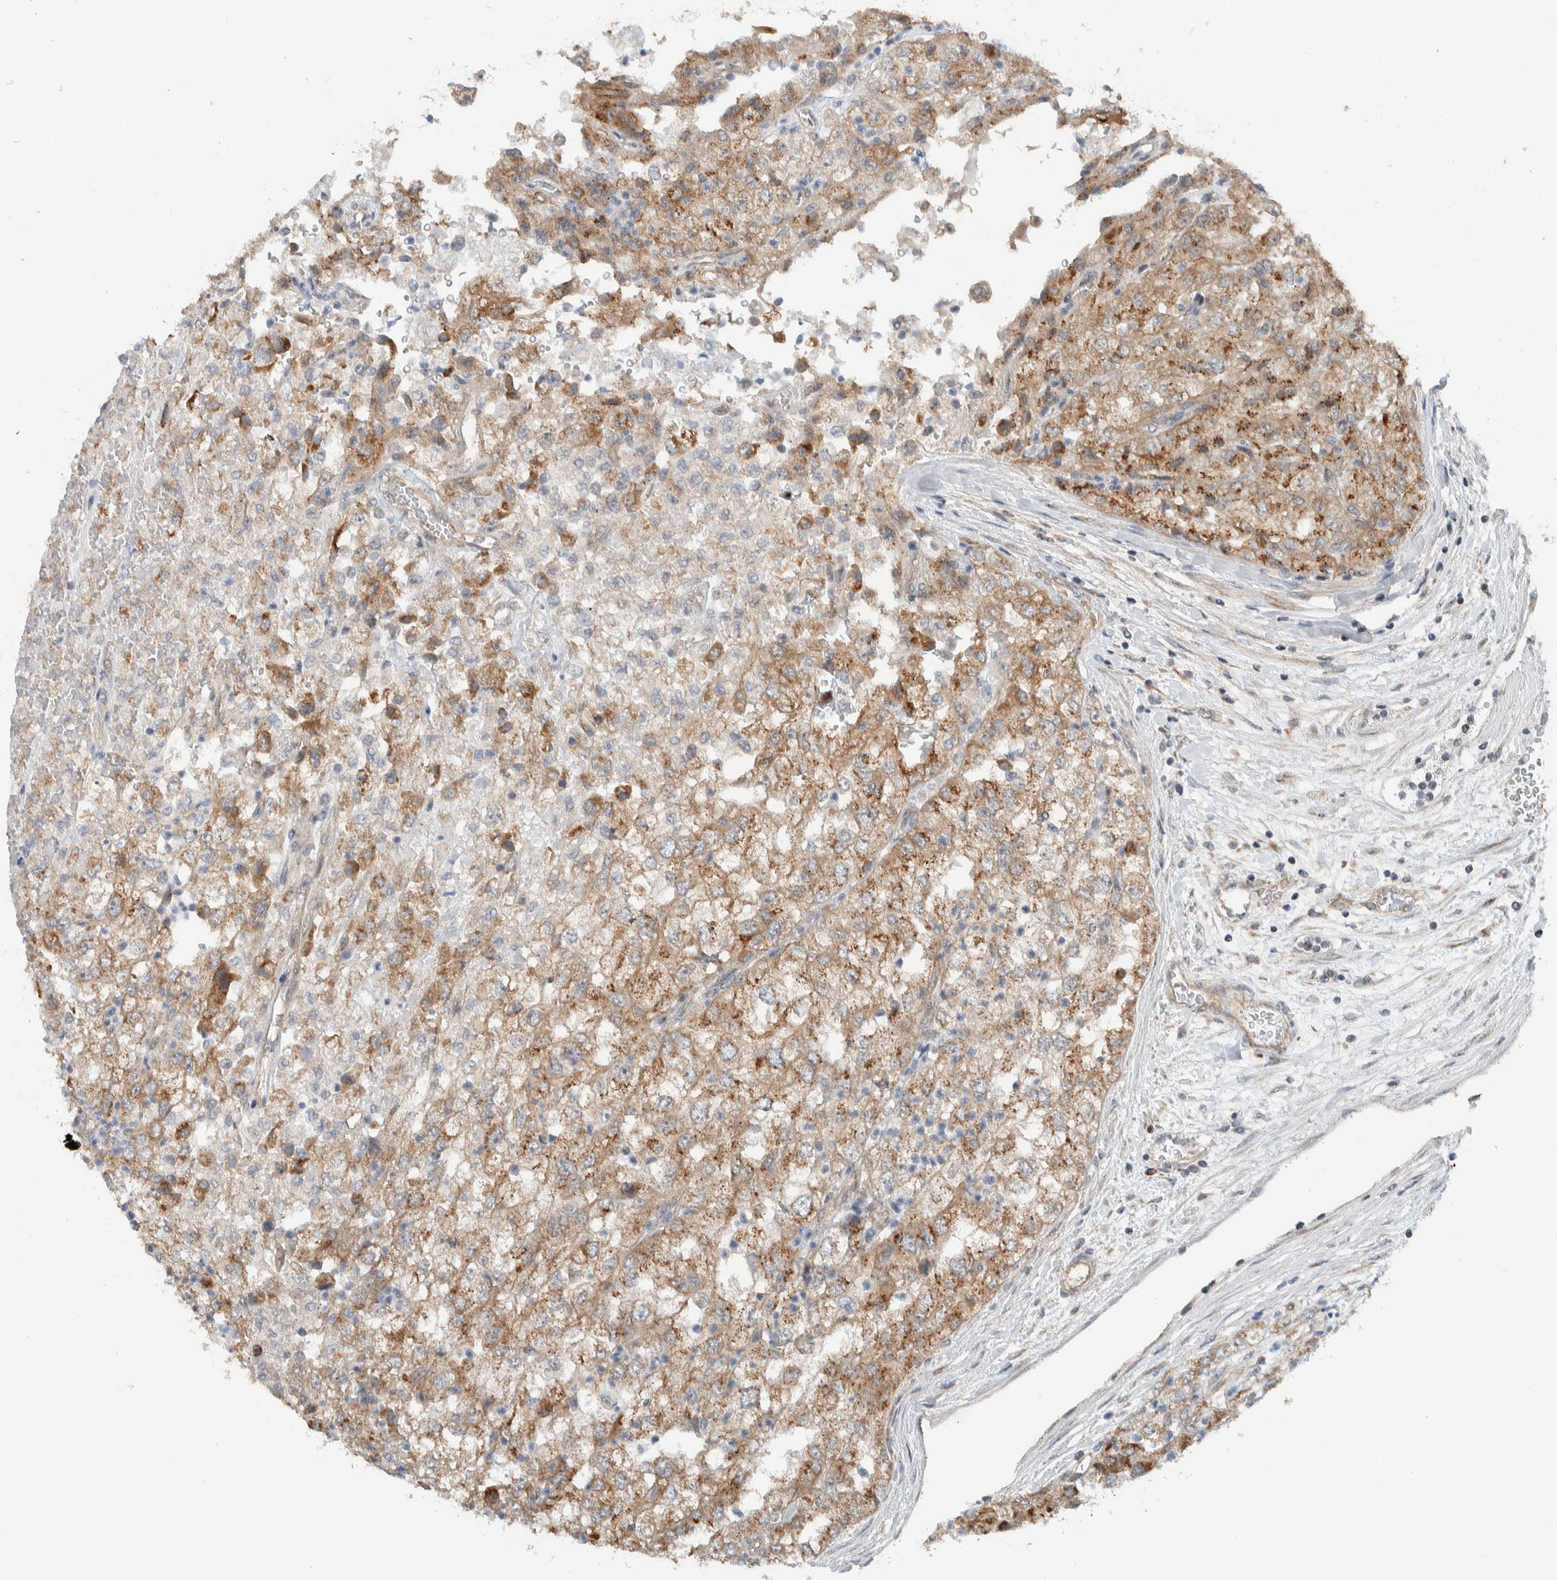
{"staining": {"intensity": "moderate", "quantity": "25%-75%", "location": "cytoplasmic/membranous"}, "tissue": "renal cancer", "cell_type": "Tumor cells", "image_type": "cancer", "snomed": [{"axis": "morphology", "description": "Adenocarcinoma, NOS"}, {"axis": "topography", "description": "Kidney"}], "caption": "Immunohistochemistry (DAB) staining of human renal adenocarcinoma displays moderate cytoplasmic/membranous protein staining in approximately 25%-75% of tumor cells.", "gene": "RERE", "patient": {"sex": "female", "age": 54}}